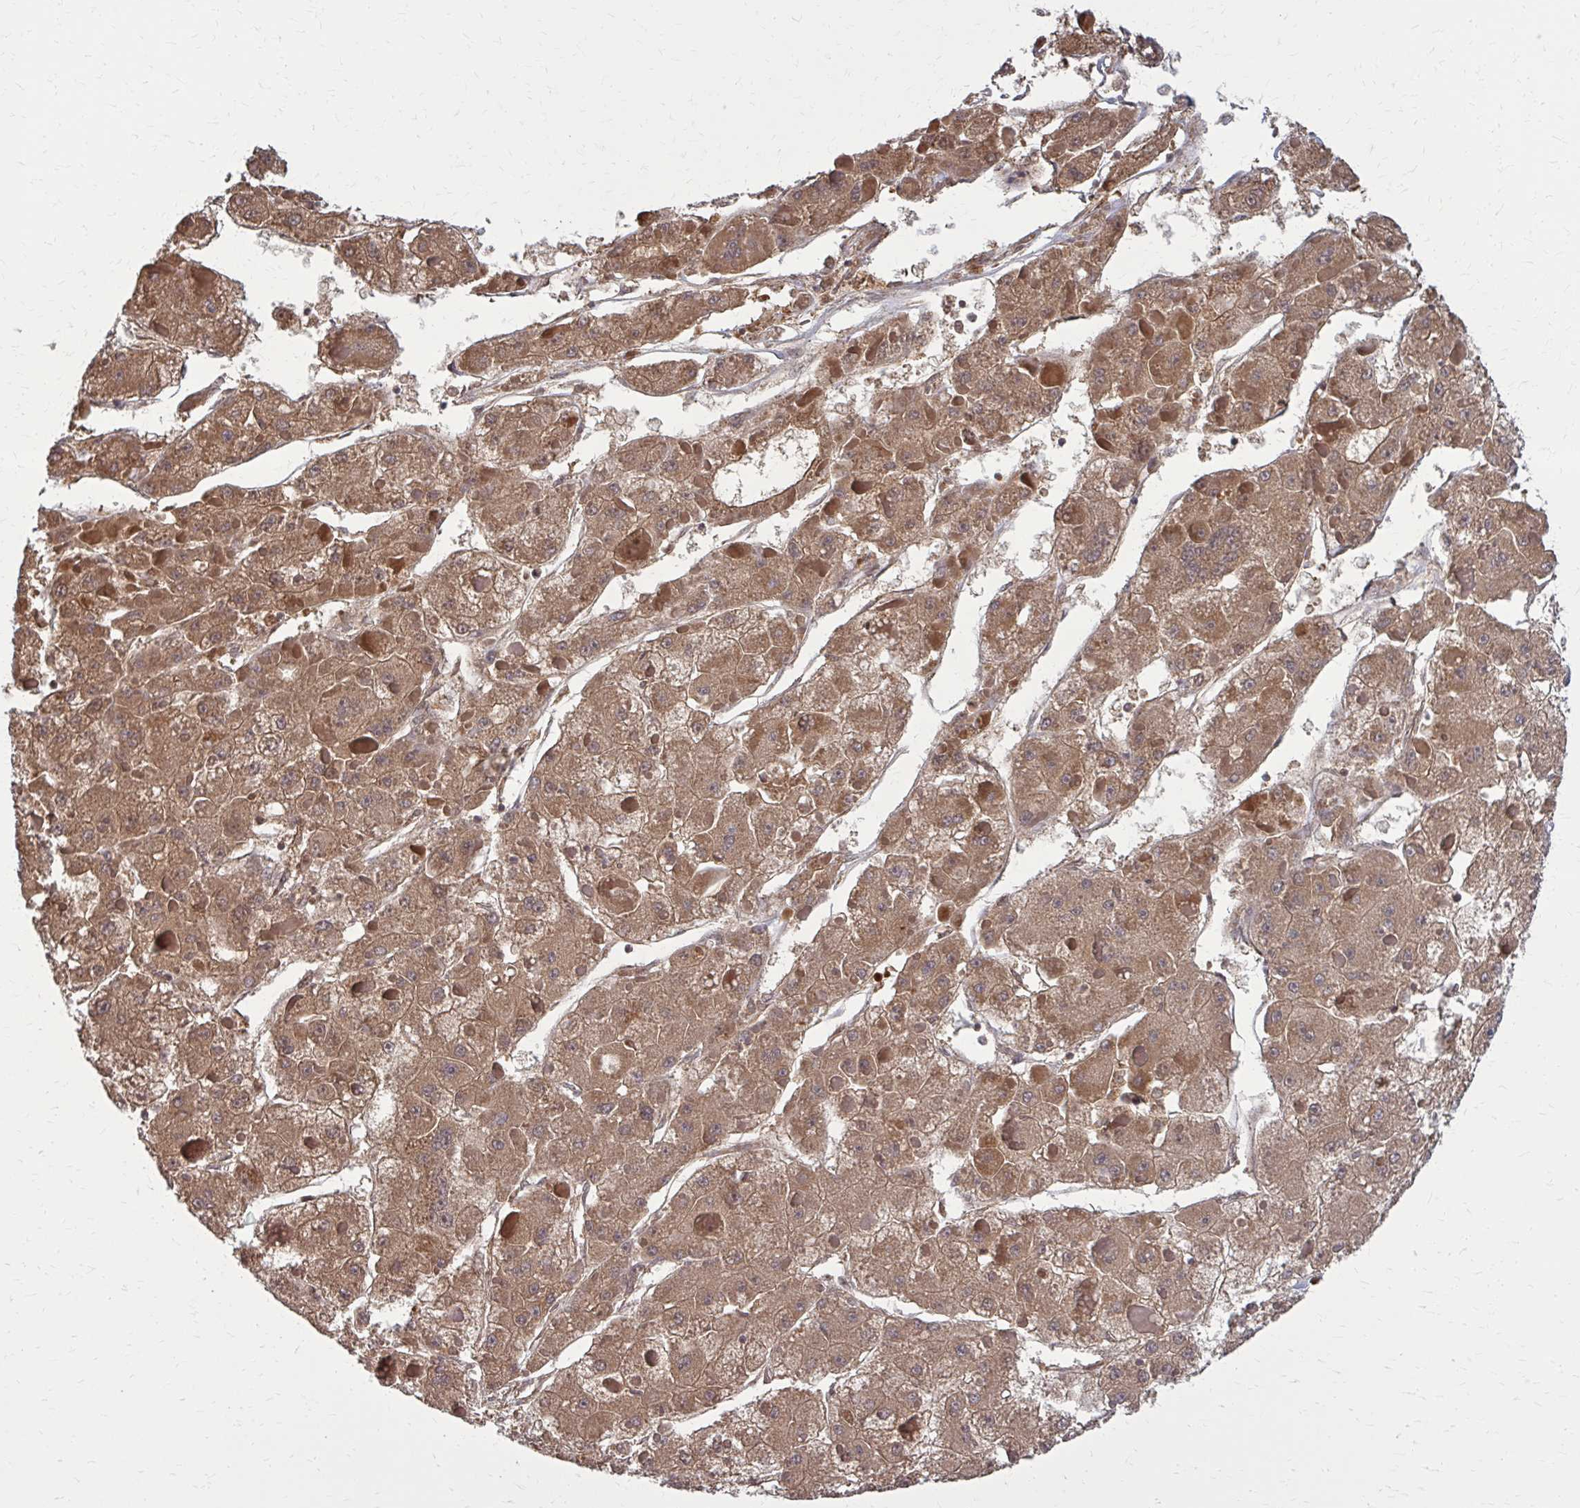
{"staining": {"intensity": "moderate", "quantity": ">75%", "location": "cytoplasmic/membranous"}, "tissue": "liver cancer", "cell_type": "Tumor cells", "image_type": "cancer", "snomed": [{"axis": "morphology", "description": "Carcinoma, Hepatocellular, NOS"}, {"axis": "topography", "description": "Liver"}], "caption": "DAB immunohistochemical staining of human liver cancer displays moderate cytoplasmic/membranous protein positivity in about >75% of tumor cells.", "gene": "DBI", "patient": {"sex": "female", "age": 73}}